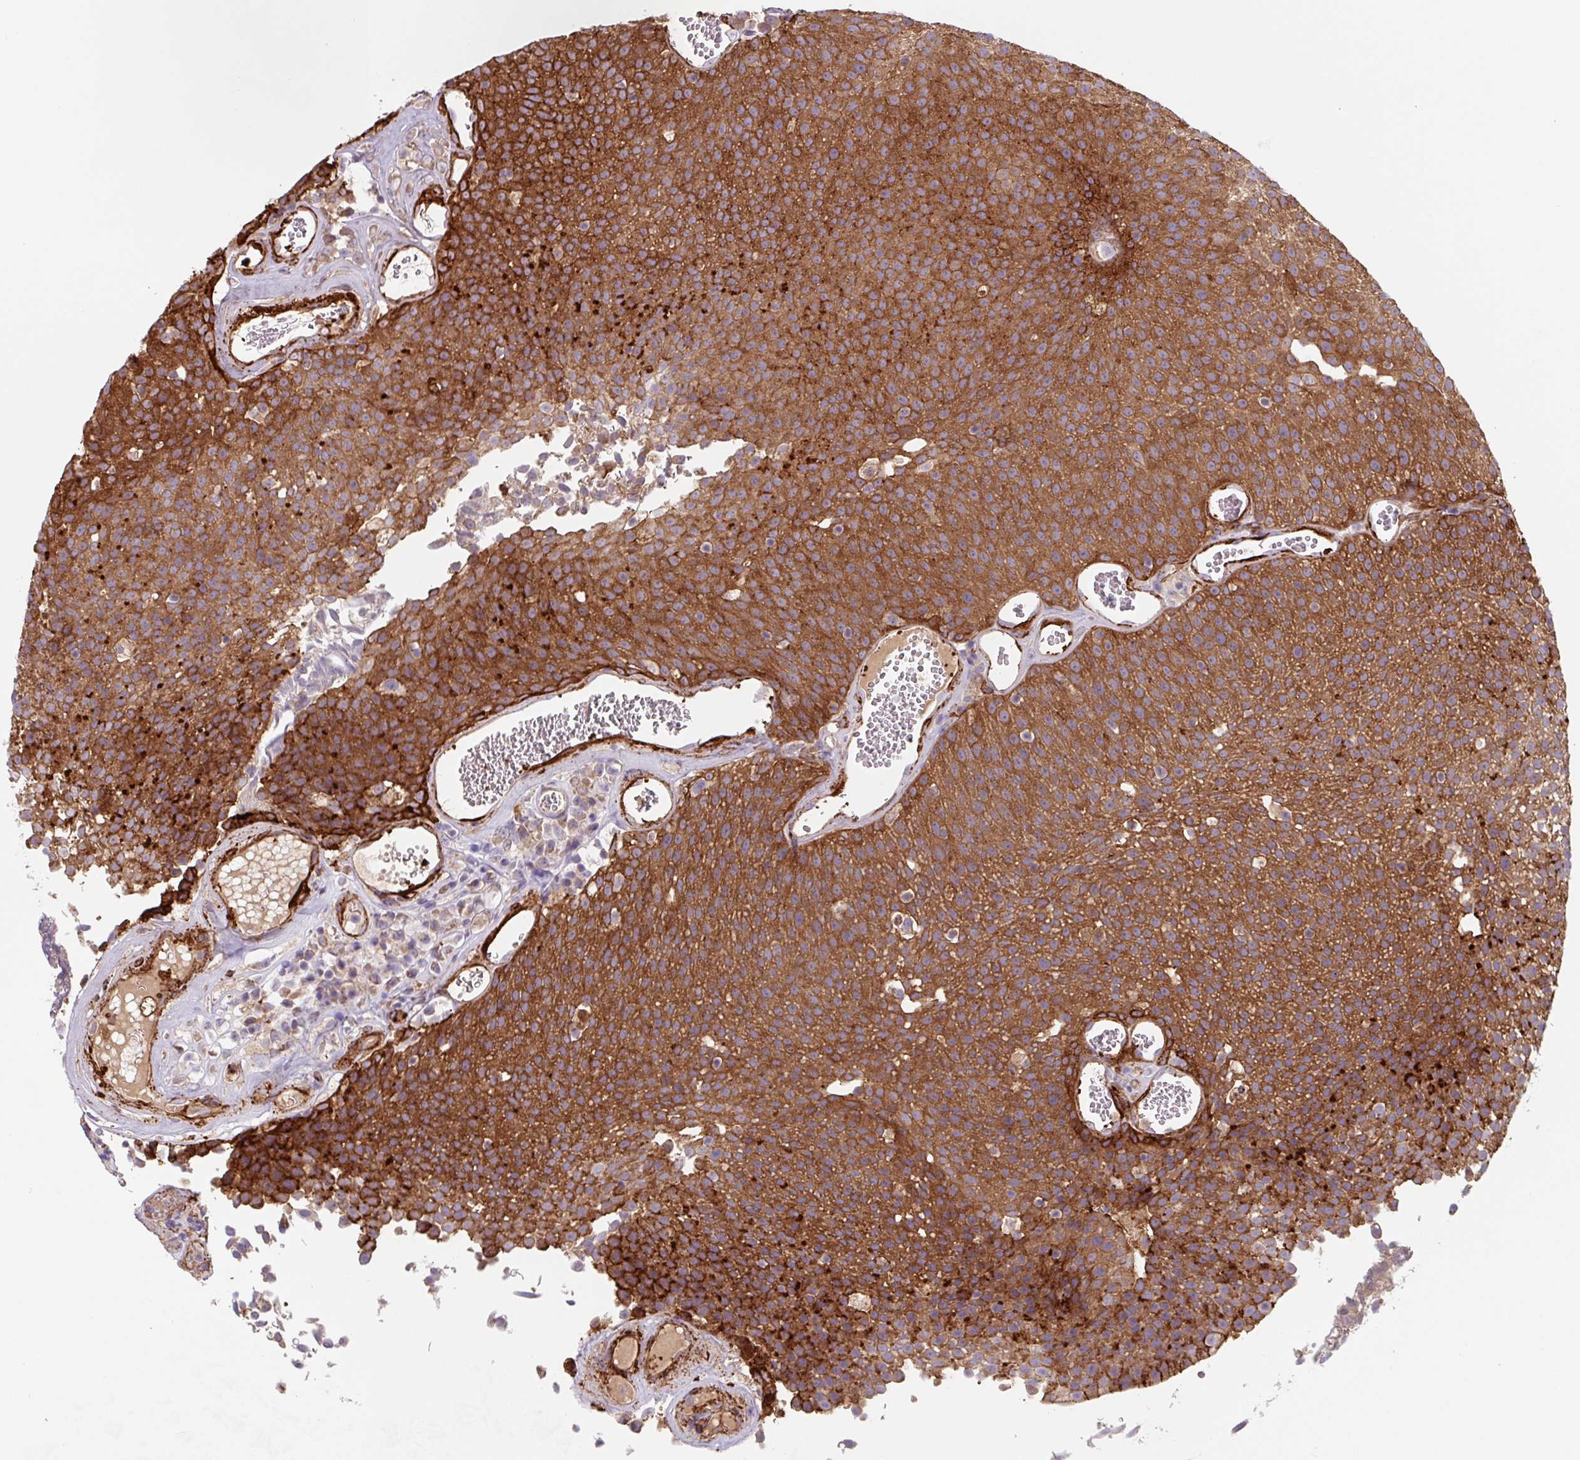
{"staining": {"intensity": "strong", "quantity": ">75%", "location": "cytoplasmic/membranous"}, "tissue": "urothelial cancer", "cell_type": "Tumor cells", "image_type": "cancer", "snomed": [{"axis": "morphology", "description": "Urothelial carcinoma, Low grade"}, {"axis": "topography", "description": "Urinary bladder"}], "caption": "Immunohistochemistry (IHC) (DAB (3,3'-diaminobenzidine)) staining of human low-grade urothelial carcinoma exhibits strong cytoplasmic/membranous protein expression in approximately >75% of tumor cells. (DAB (3,3'-diaminobenzidine) IHC, brown staining for protein, blue staining for nuclei).", "gene": "DHFR2", "patient": {"sex": "female", "age": 79}}